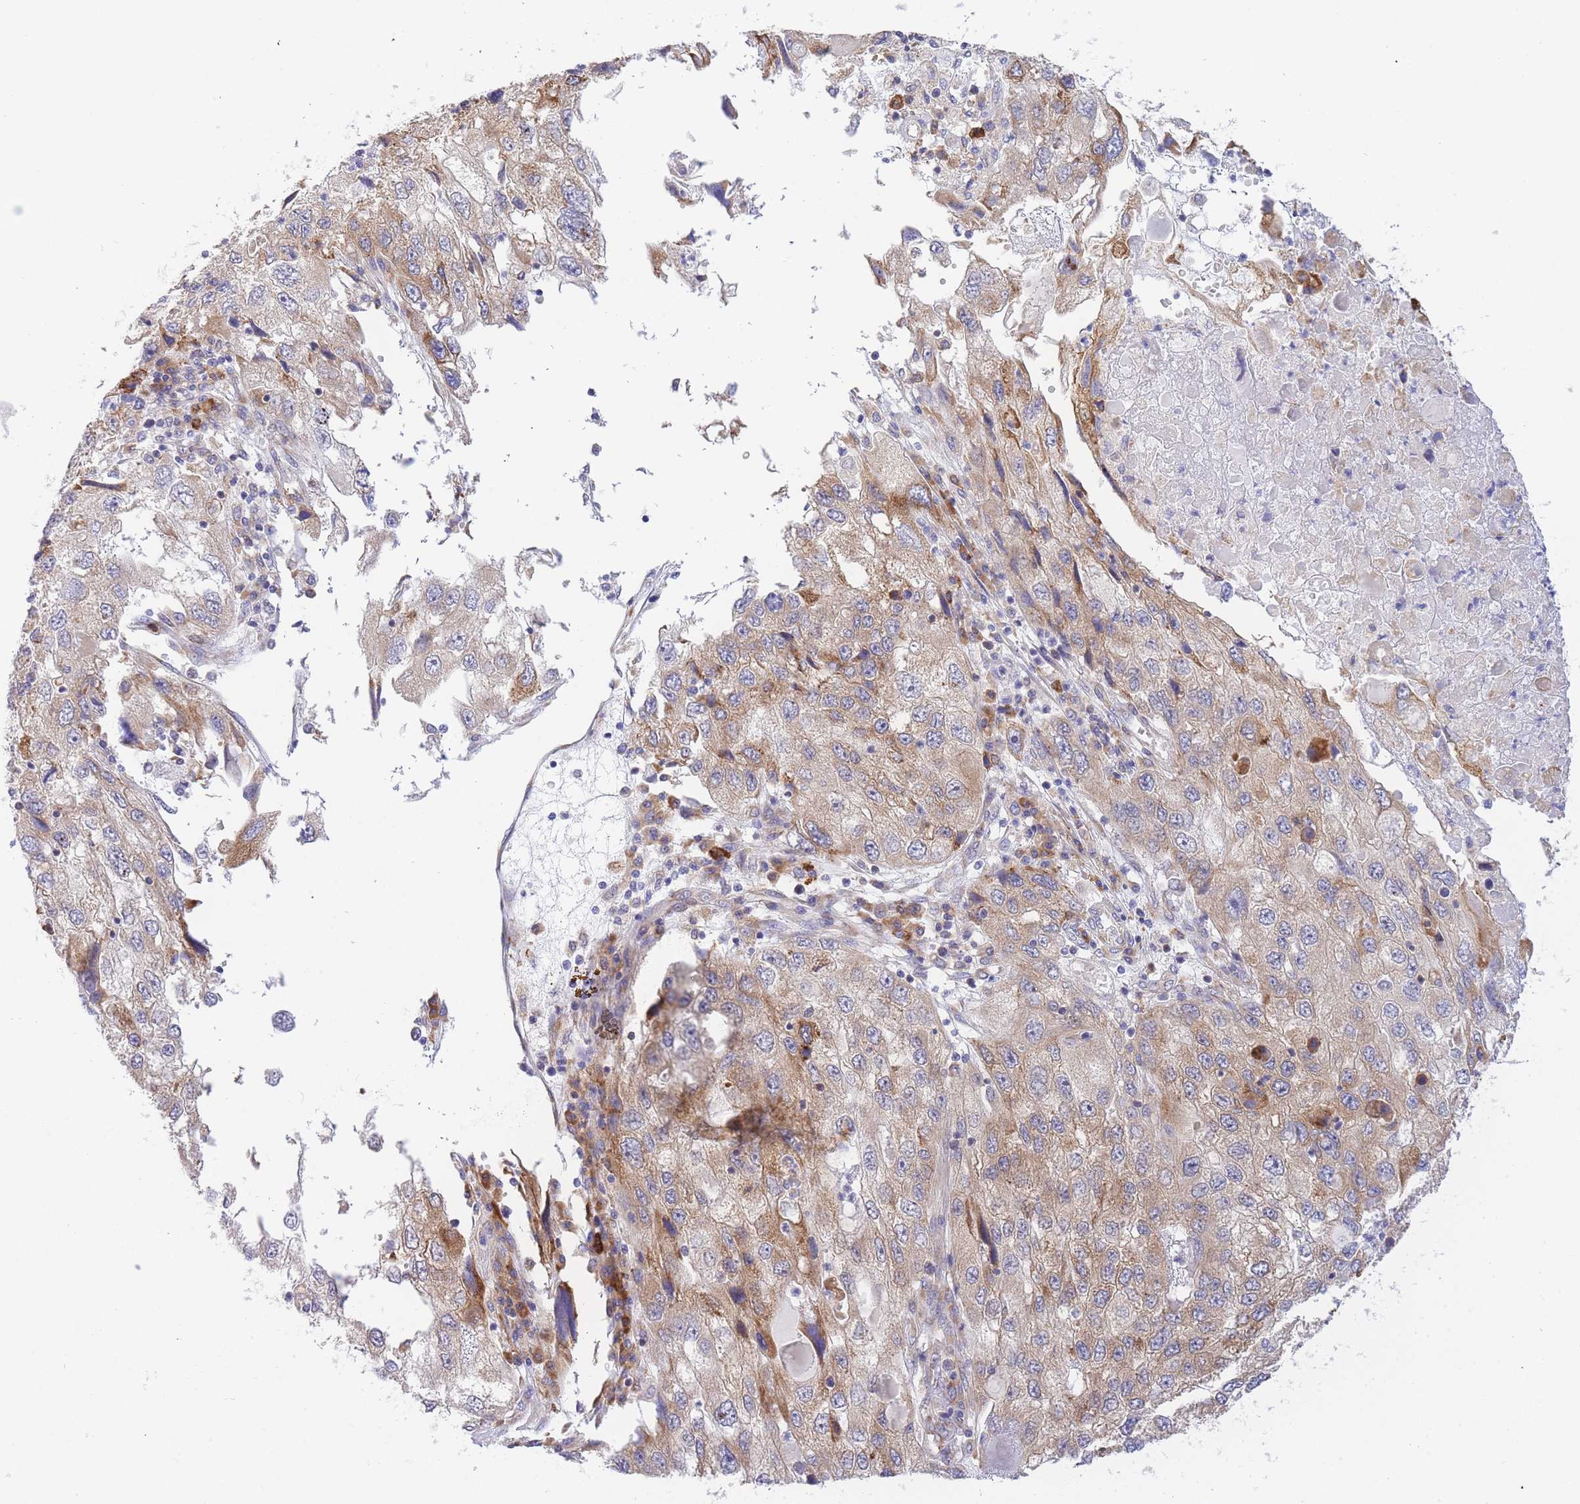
{"staining": {"intensity": "moderate", "quantity": "25%-75%", "location": "cytoplasmic/membranous"}, "tissue": "endometrial cancer", "cell_type": "Tumor cells", "image_type": "cancer", "snomed": [{"axis": "morphology", "description": "Adenocarcinoma, NOS"}, {"axis": "topography", "description": "Endometrium"}], "caption": "Immunohistochemistry histopathology image of adenocarcinoma (endometrial) stained for a protein (brown), which reveals medium levels of moderate cytoplasmic/membranous expression in approximately 25%-75% of tumor cells.", "gene": "ZNF510", "patient": {"sex": "female", "age": 49}}